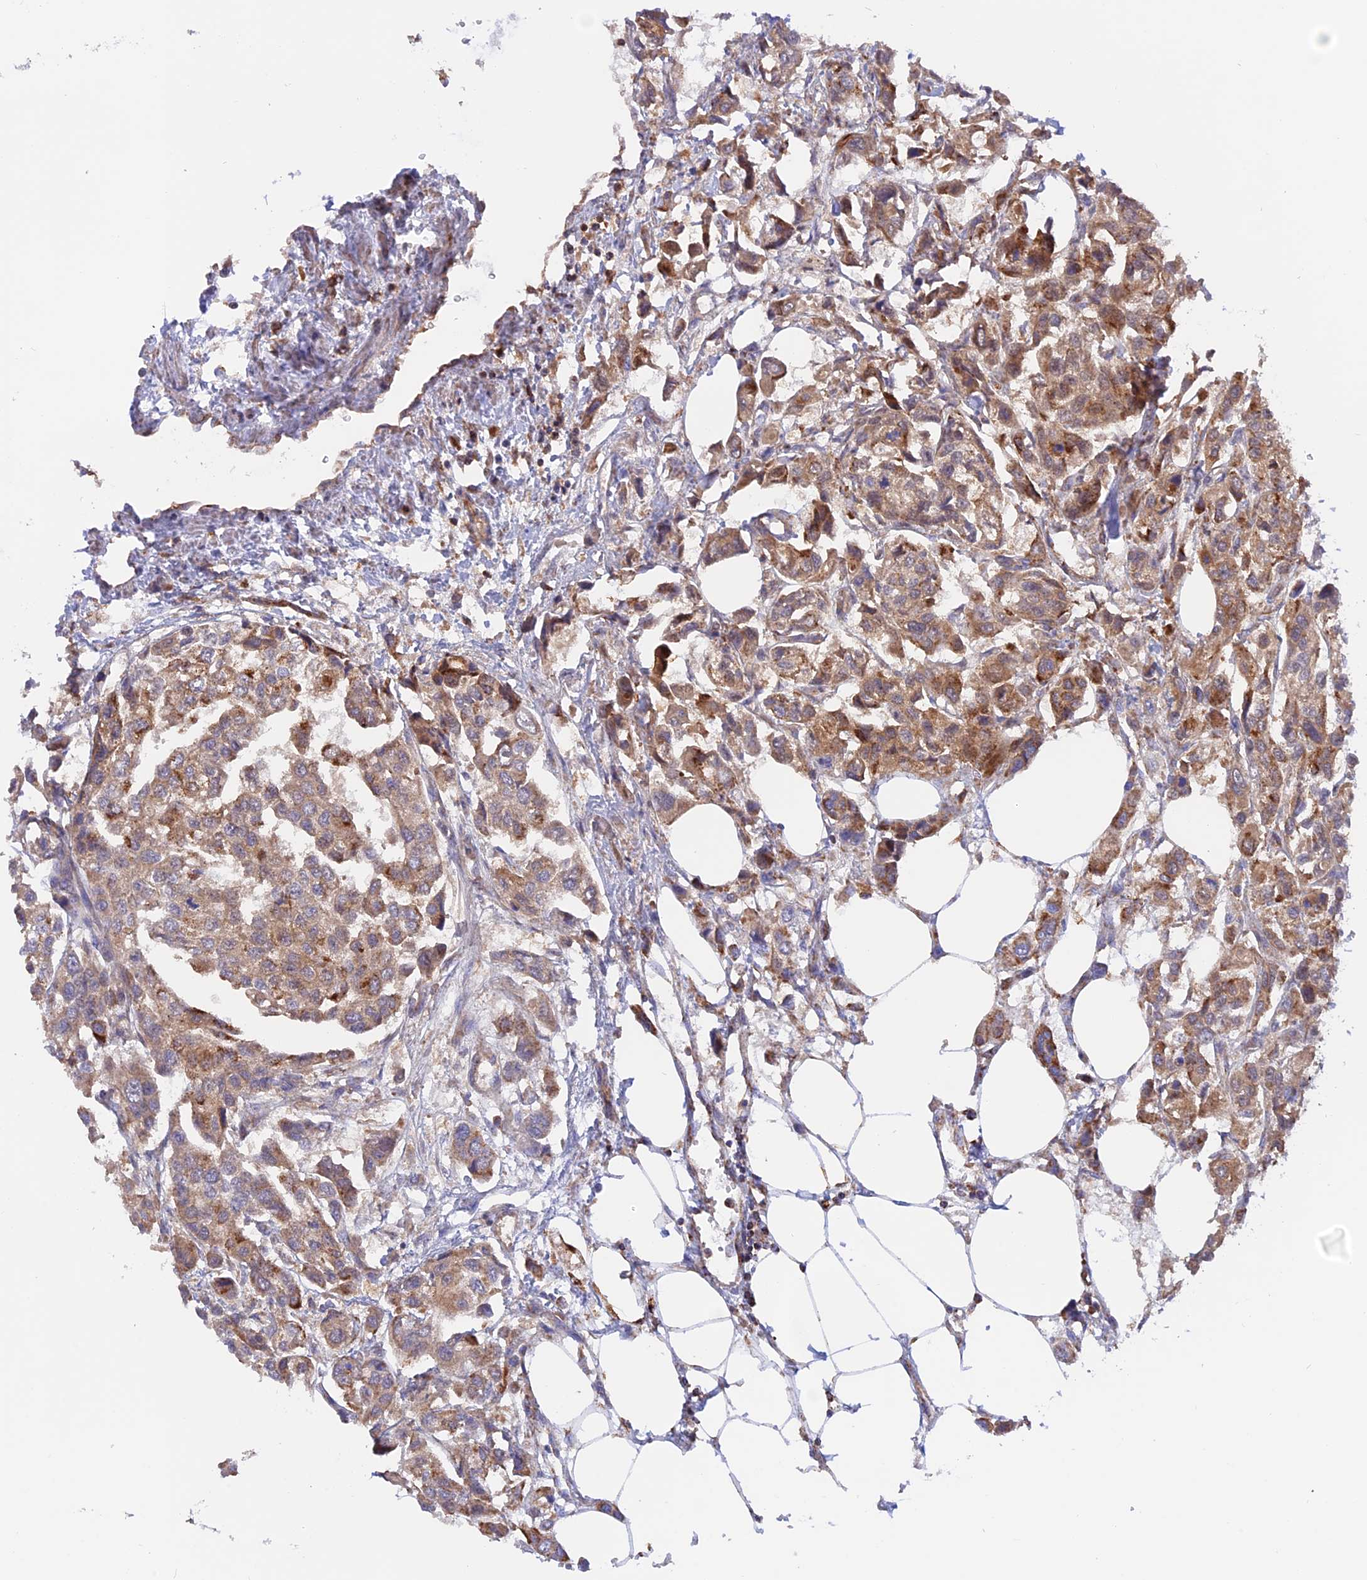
{"staining": {"intensity": "moderate", "quantity": ">75%", "location": "cytoplasmic/membranous"}, "tissue": "urothelial cancer", "cell_type": "Tumor cells", "image_type": "cancer", "snomed": [{"axis": "morphology", "description": "Urothelial carcinoma, High grade"}, {"axis": "topography", "description": "Urinary bladder"}], "caption": "A brown stain shows moderate cytoplasmic/membranous expression of a protein in high-grade urothelial carcinoma tumor cells.", "gene": "GCDH", "patient": {"sex": "male", "age": 67}}